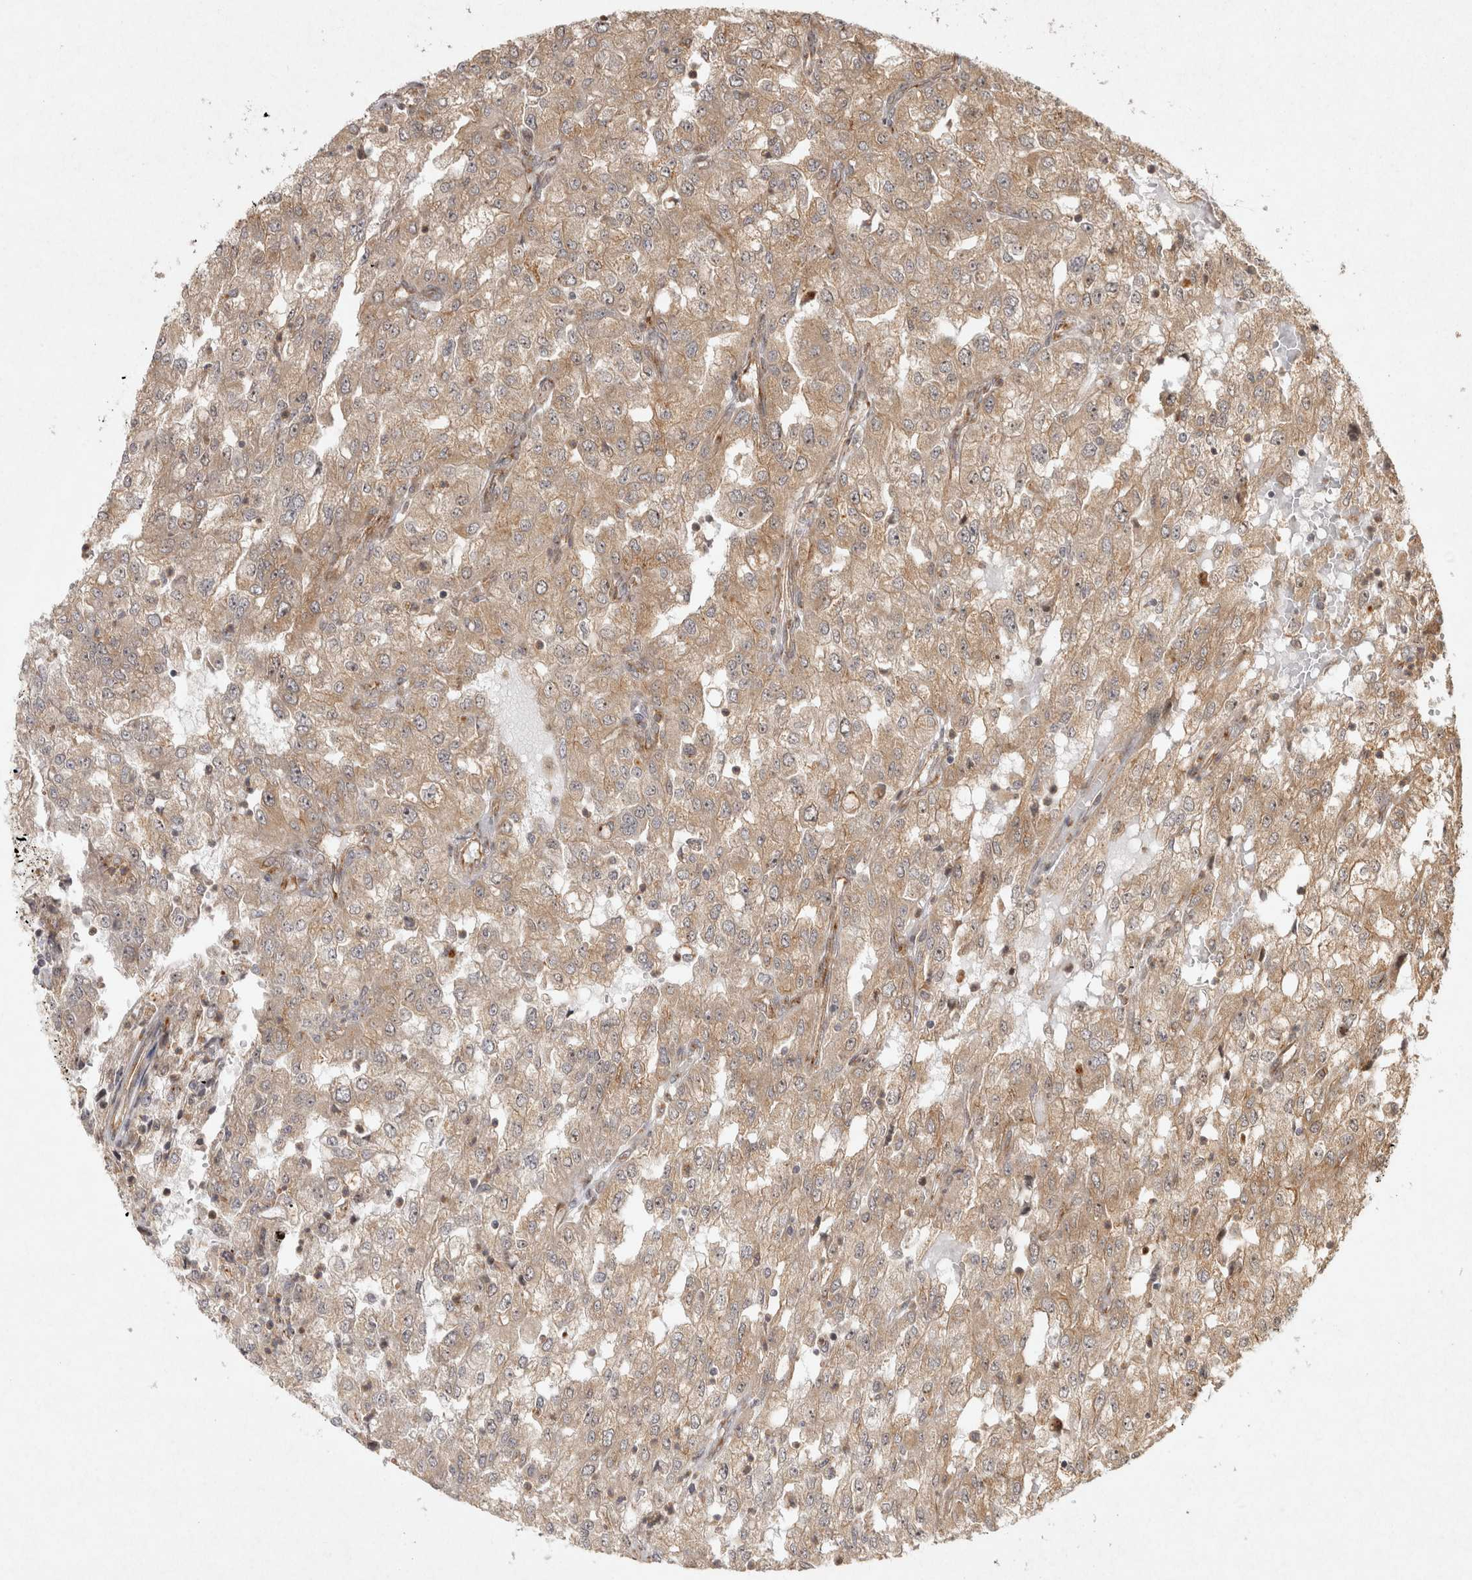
{"staining": {"intensity": "weak", "quantity": ">75%", "location": "cytoplasmic/membranous"}, "tissue": "renal cancer", "cell_type": "Tumor cells", "image_type": "cancer", "snomed": [{"axis": "morphology", "description": "Adenocarcinoma, NOS"}, {"axis": "topography", "description": "Kidney"}], "caption": "The immunohistochemical stain shows weak cytoplasmic/membranous expression in tumor cells of renal adenocarcinoma tissue.", "gene": "CAMSAP2", "patient": {"sex": "female", "age": 54}}